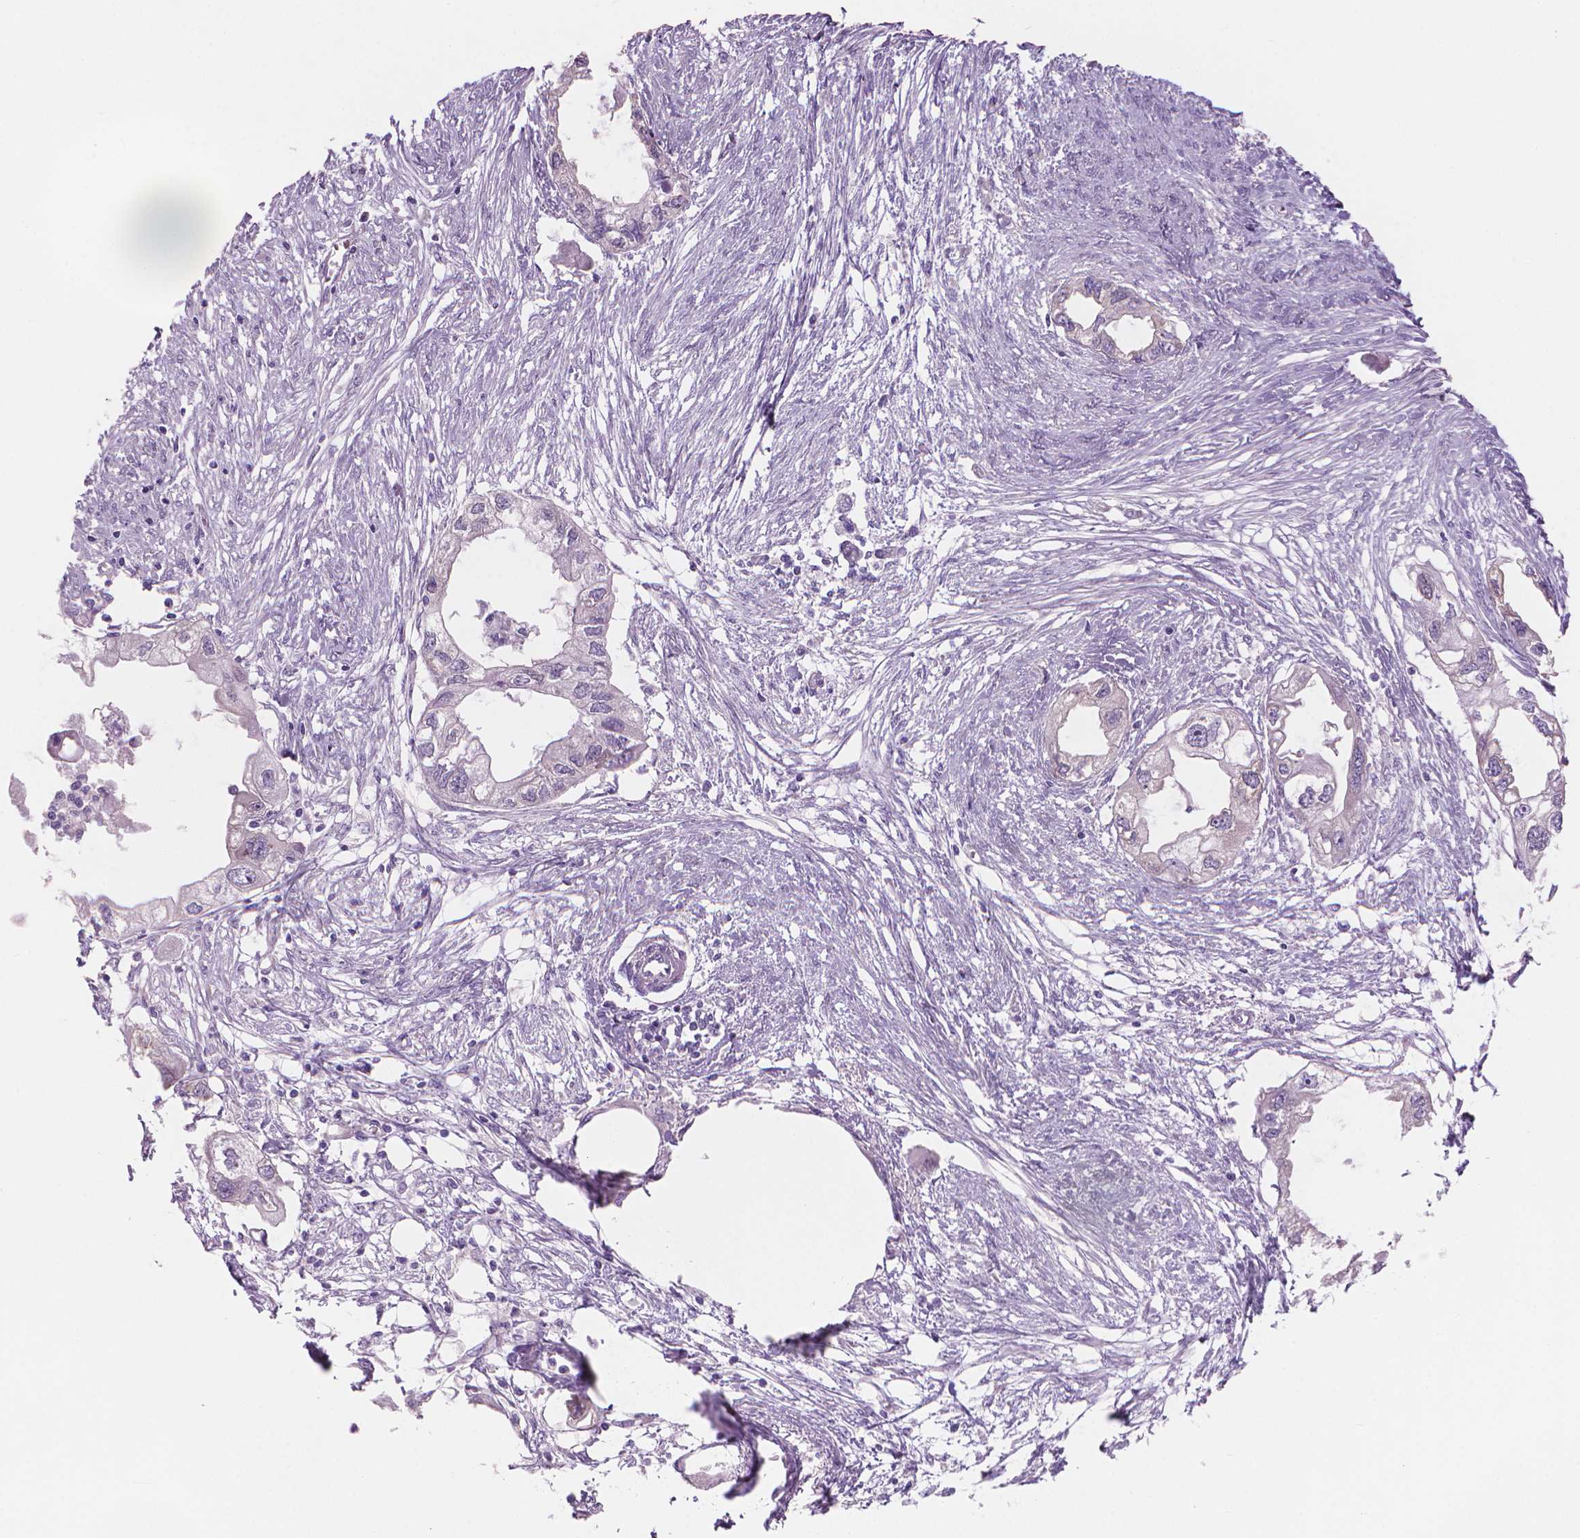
{"staining": {"intensity": "negative", "quantity": "none", "location": "none"}, "tissue": "endometrial cancer", "cell_type": "Tumor cells", "image_type": "cancer", "snomed": [{"axis": "morphology", "description": "Adenocarcinoma, NOS"}, {"axis": "morphology", "description": "Adenocarcinoma, metastatic, NOS"}, {"axis": "topography", "description": "Adipose tissue"}, {"axis": "topography", "description": "Endometrium"}], "caption": "Immunohistochemistry (IHC) photomicrograph of neoplastic tissue: human endometrial cancer (metastatic adenocarcinoma) stained with DAB demonstrates no significant protein staining in tumor cells.", "gene": "ENSG00000187186", "patient": {"sex": "female", "age": 67}}